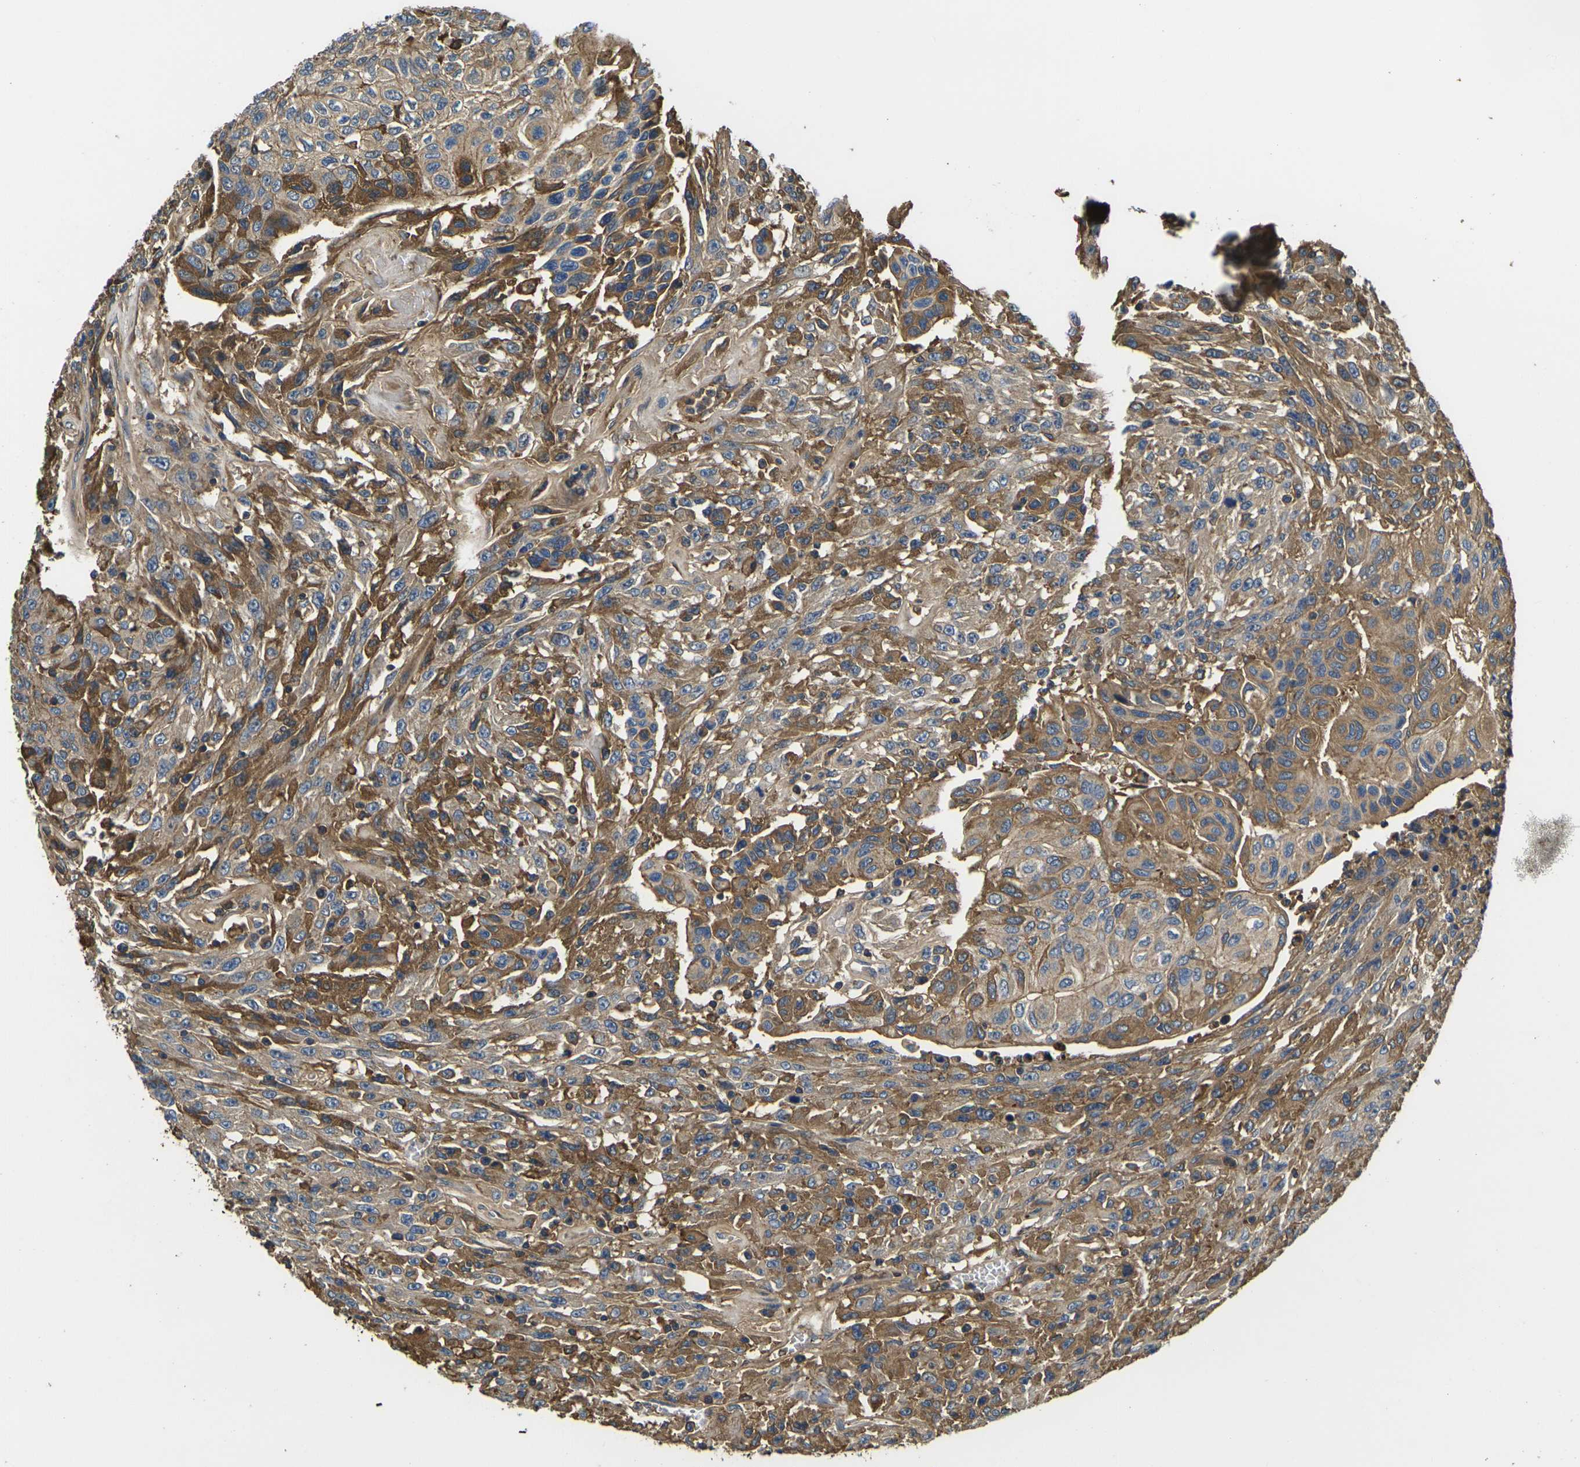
{"staining": {"intensity": "moderate", "quantity": ">75%", "location": "cytoplasmic/membranous"}, "tissue": "urothelial cancer", "cell_type": "Tumor cells", "image_type": "cancer", "snomed": [{"axis": "morphology", "description": "Urothelial carcinoma, High grade"}, {"axis": "topography", "description": "Urinary bladder"}], "caption": "The image reveals a brown stain indicating the presence of a protein in the cytoplasmic/membranous of tumor cells in urothelial cancer.", "gene": "HSPG2", "patient": {"sex": "male", "age": 66}}